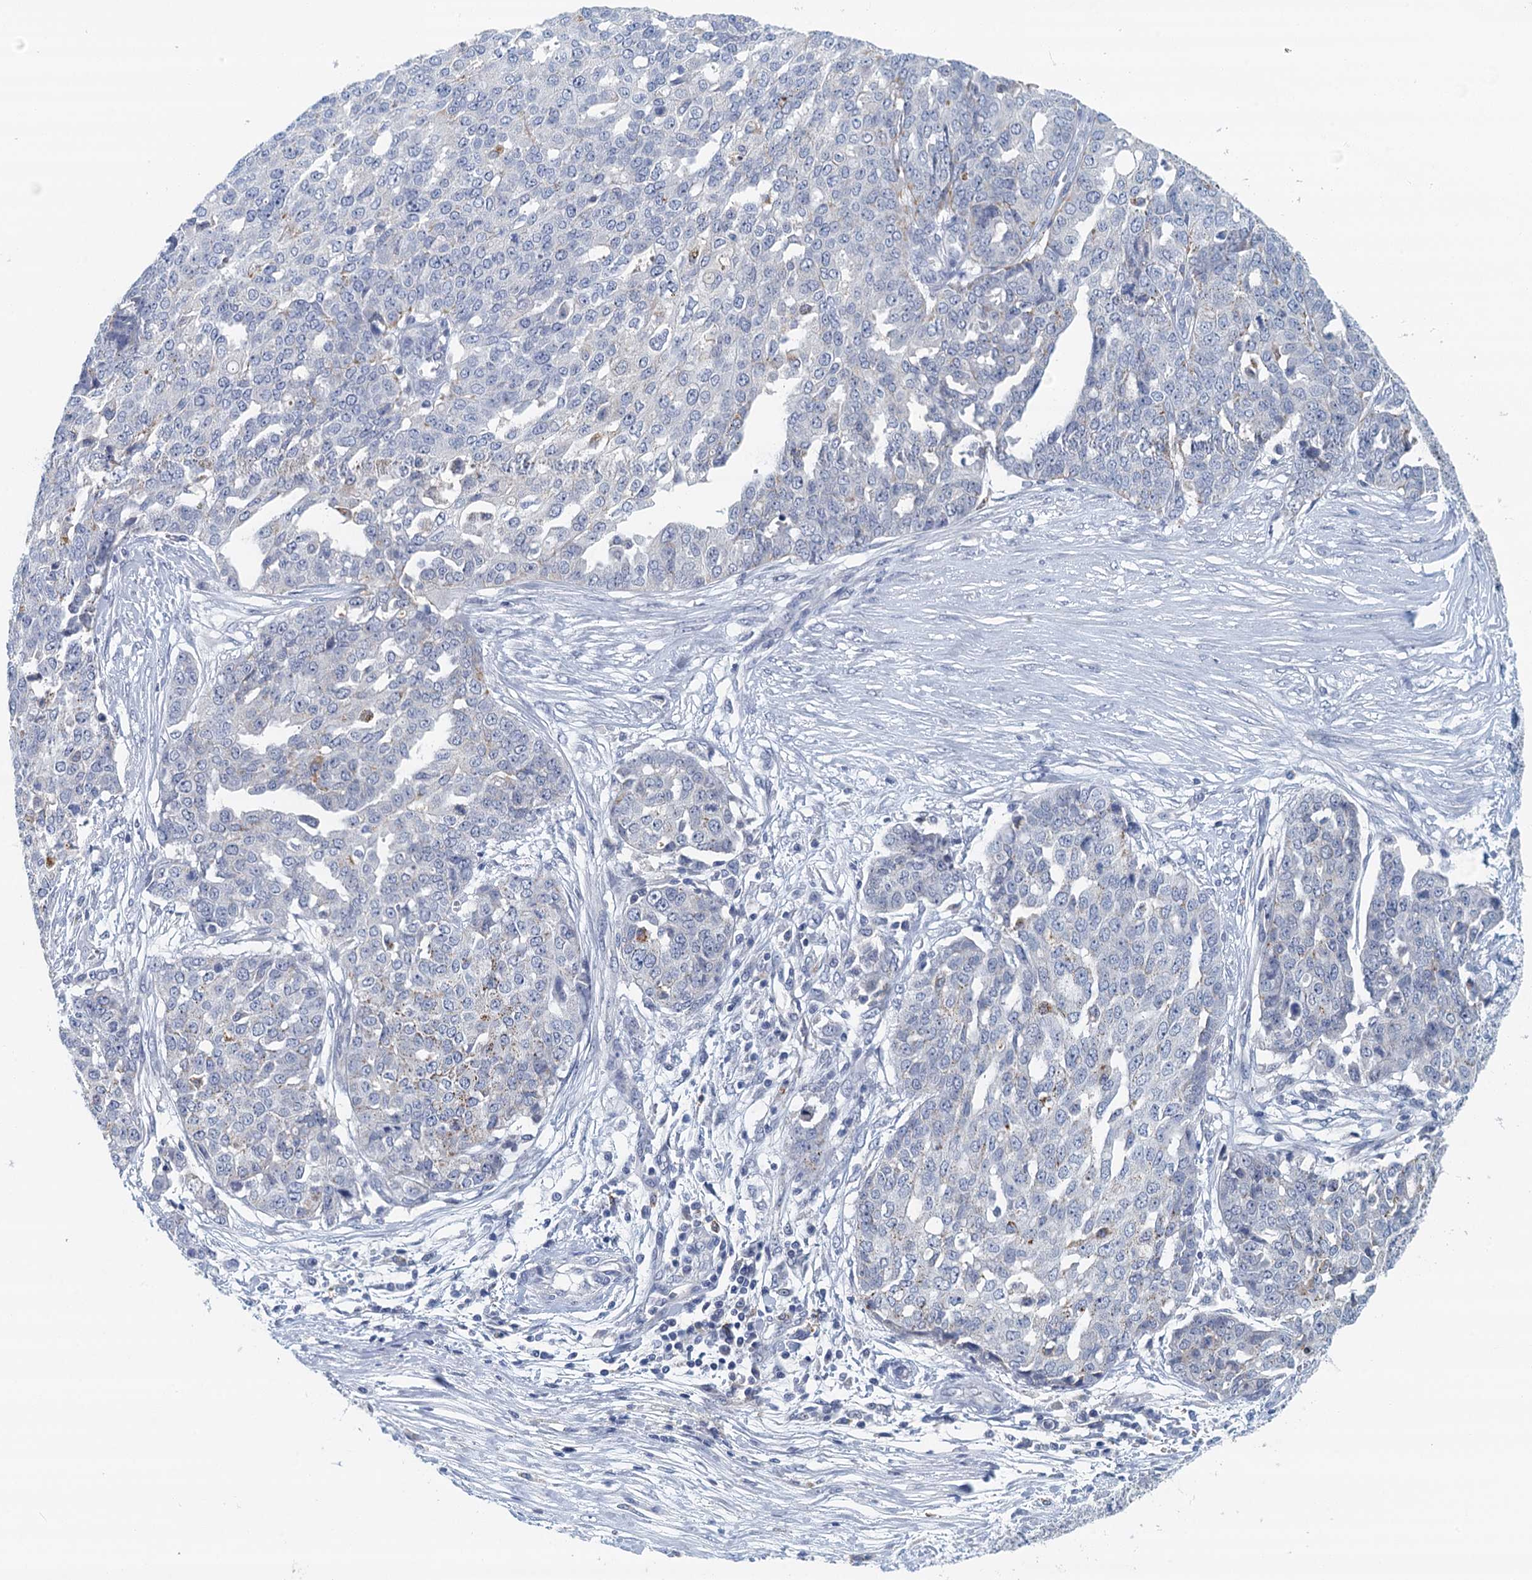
{"staining": {"intensity": "negative", "quantity": "none", "location": "none"}, "tissue": "ovarian cancer", "cell_type": "Tumor cells", "image_type": "cancer", "snomed": [{"axis": "morphology", "description": "Cystadenocarcinoma, serous, NOS"}, {"axis": "topography", "description": "Soft tissue"}, {"axis": "topography", "description": "Ovary"}], "caption": "The histopathology image exhibits no staining of tumor cells in ovarian cancer. (Immunohistochemistry, brightfield microscopy, high magnification).", "gene": "NUBP2", "patient": {"sex": "female", "age": 57}}